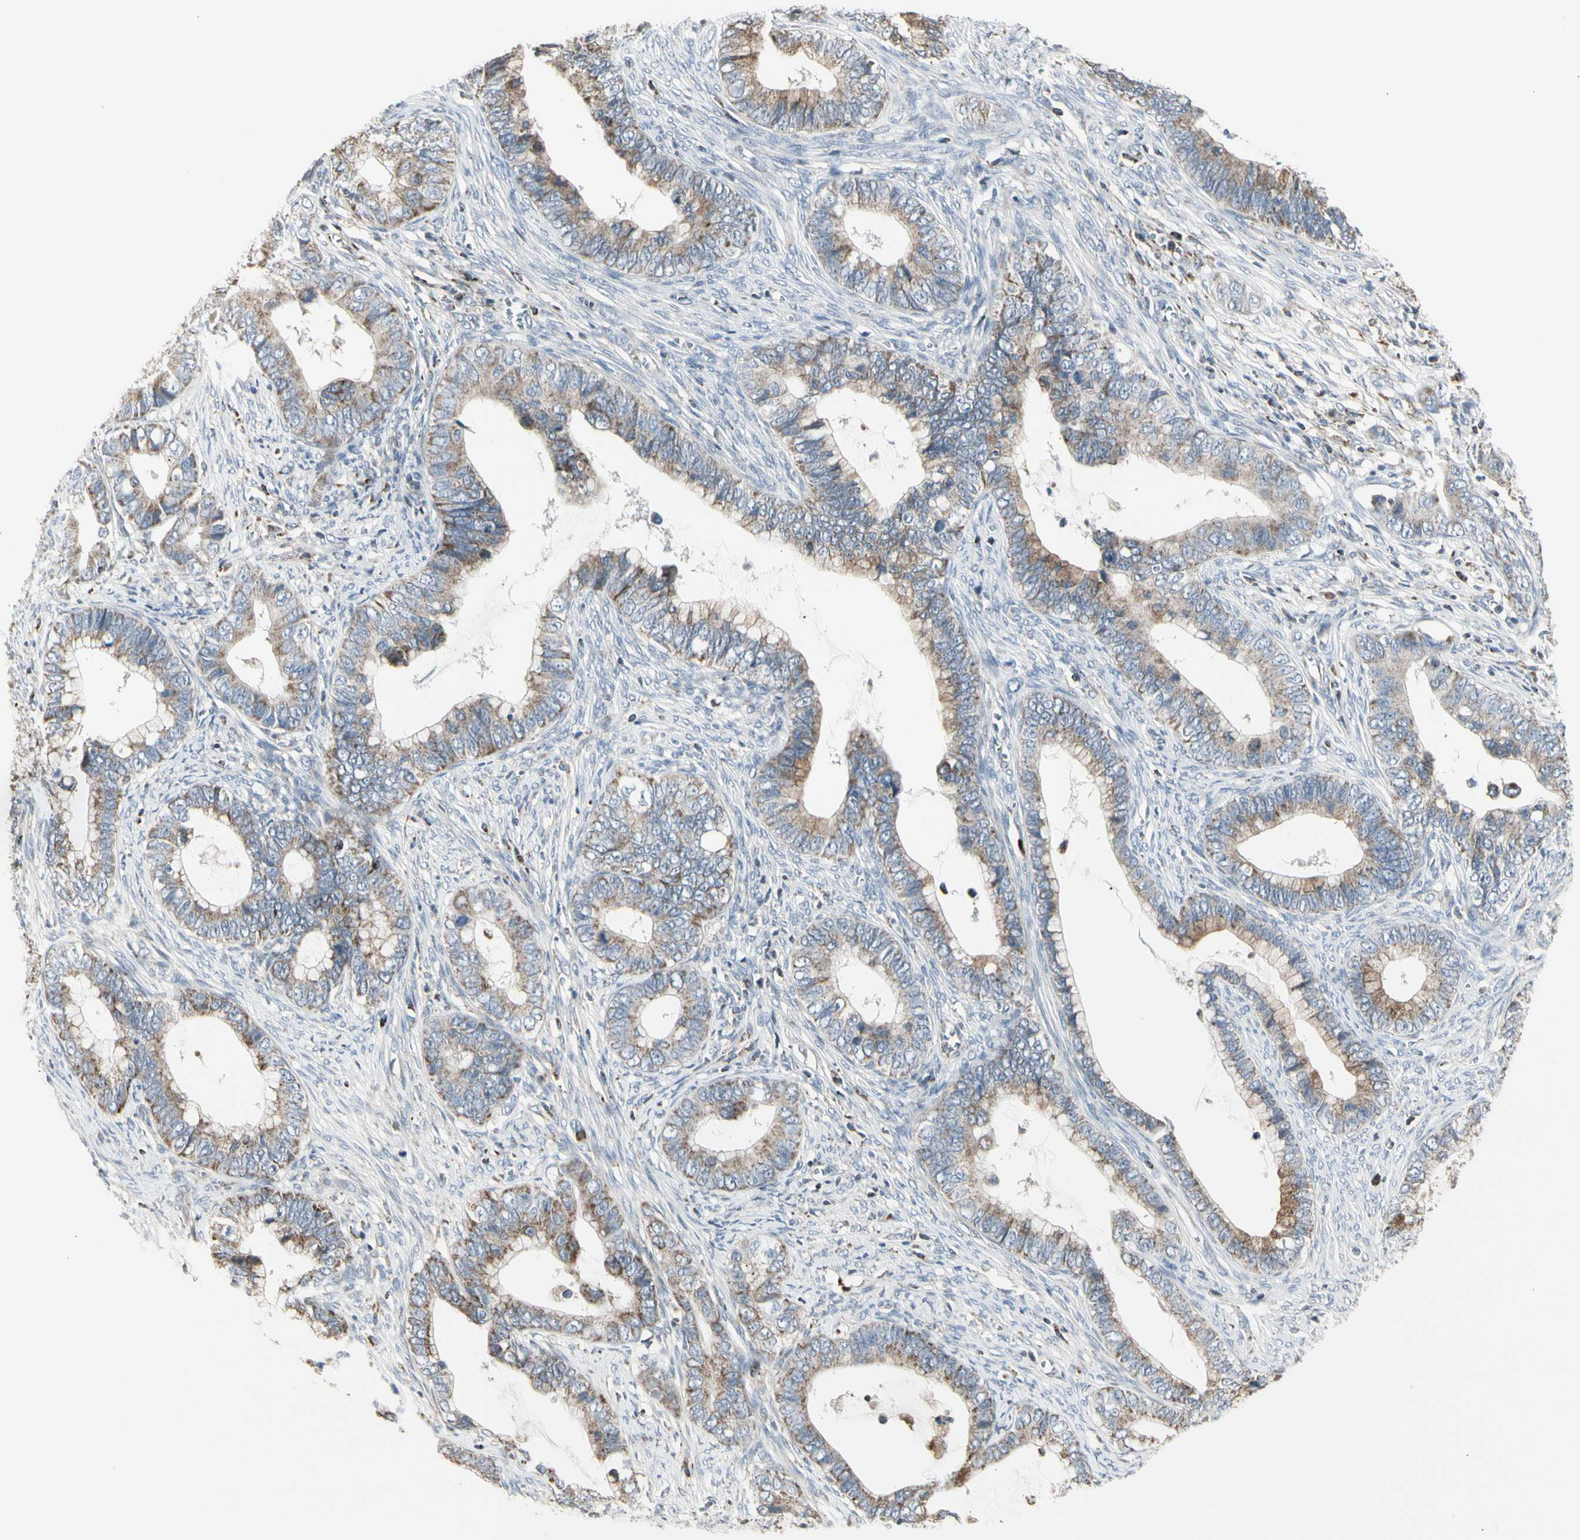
{"staining": {"intensity": "moderate", "quantity": "25%-75%", "location": "cytoplasmic/membranous"}, "tissue": "cervical cancer", "cell_type": "Tumor cells", "image_type": "cancer", "snomed": [{"axis": "morphology", "description": "Adenocarcinoma, NOS"}, {"axis": "topography", "description": "Cervix"}], "caption": "Protein staining shows moderate cytoplasmic/membranous expression in about 25%-75% of tumor cells in cervical cancer (adenocarcinoma).", "gene": "TMEM176A", "patient": {"sex": "female", "age": 44}}